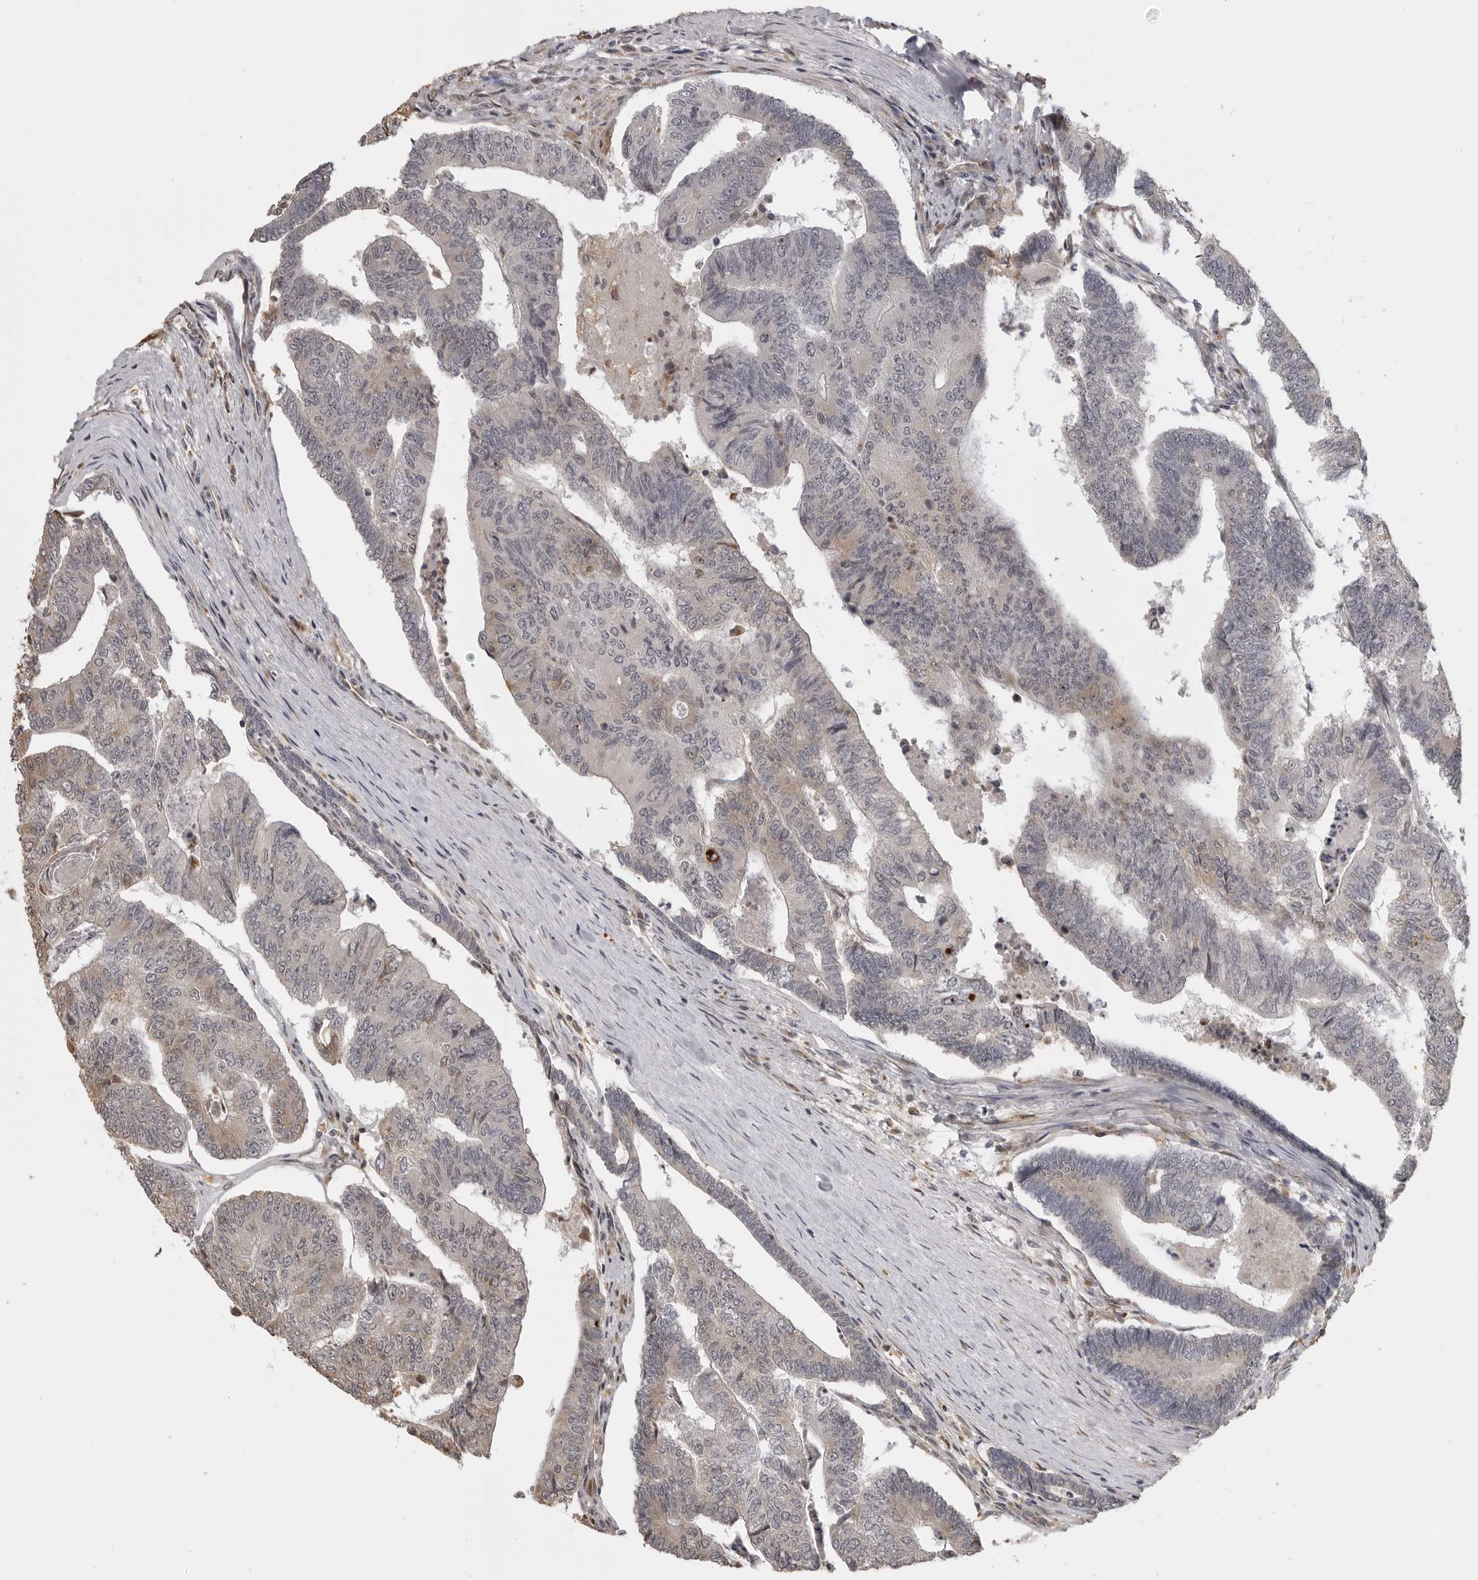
{"staining": {"intensity": "weak", "quantity": "<25%", "location": "cytoplasmic/membranous"}, "tissue": "colorectal cancer", "cell_type": "Tumor cells", "image_type": "cancer", "snomed": [{"axis": "morphology", "description": "Adenocarcinoma, NOS"}, {"axis": "topography", "description": "Colon"}], "caption": "Adenocarcinoma (colorectal) stained for a protein using immunohistochemistry displays no expression tumor cells.", "gene": "IDO1", "patient": {"sex": "female", "age": 67}}